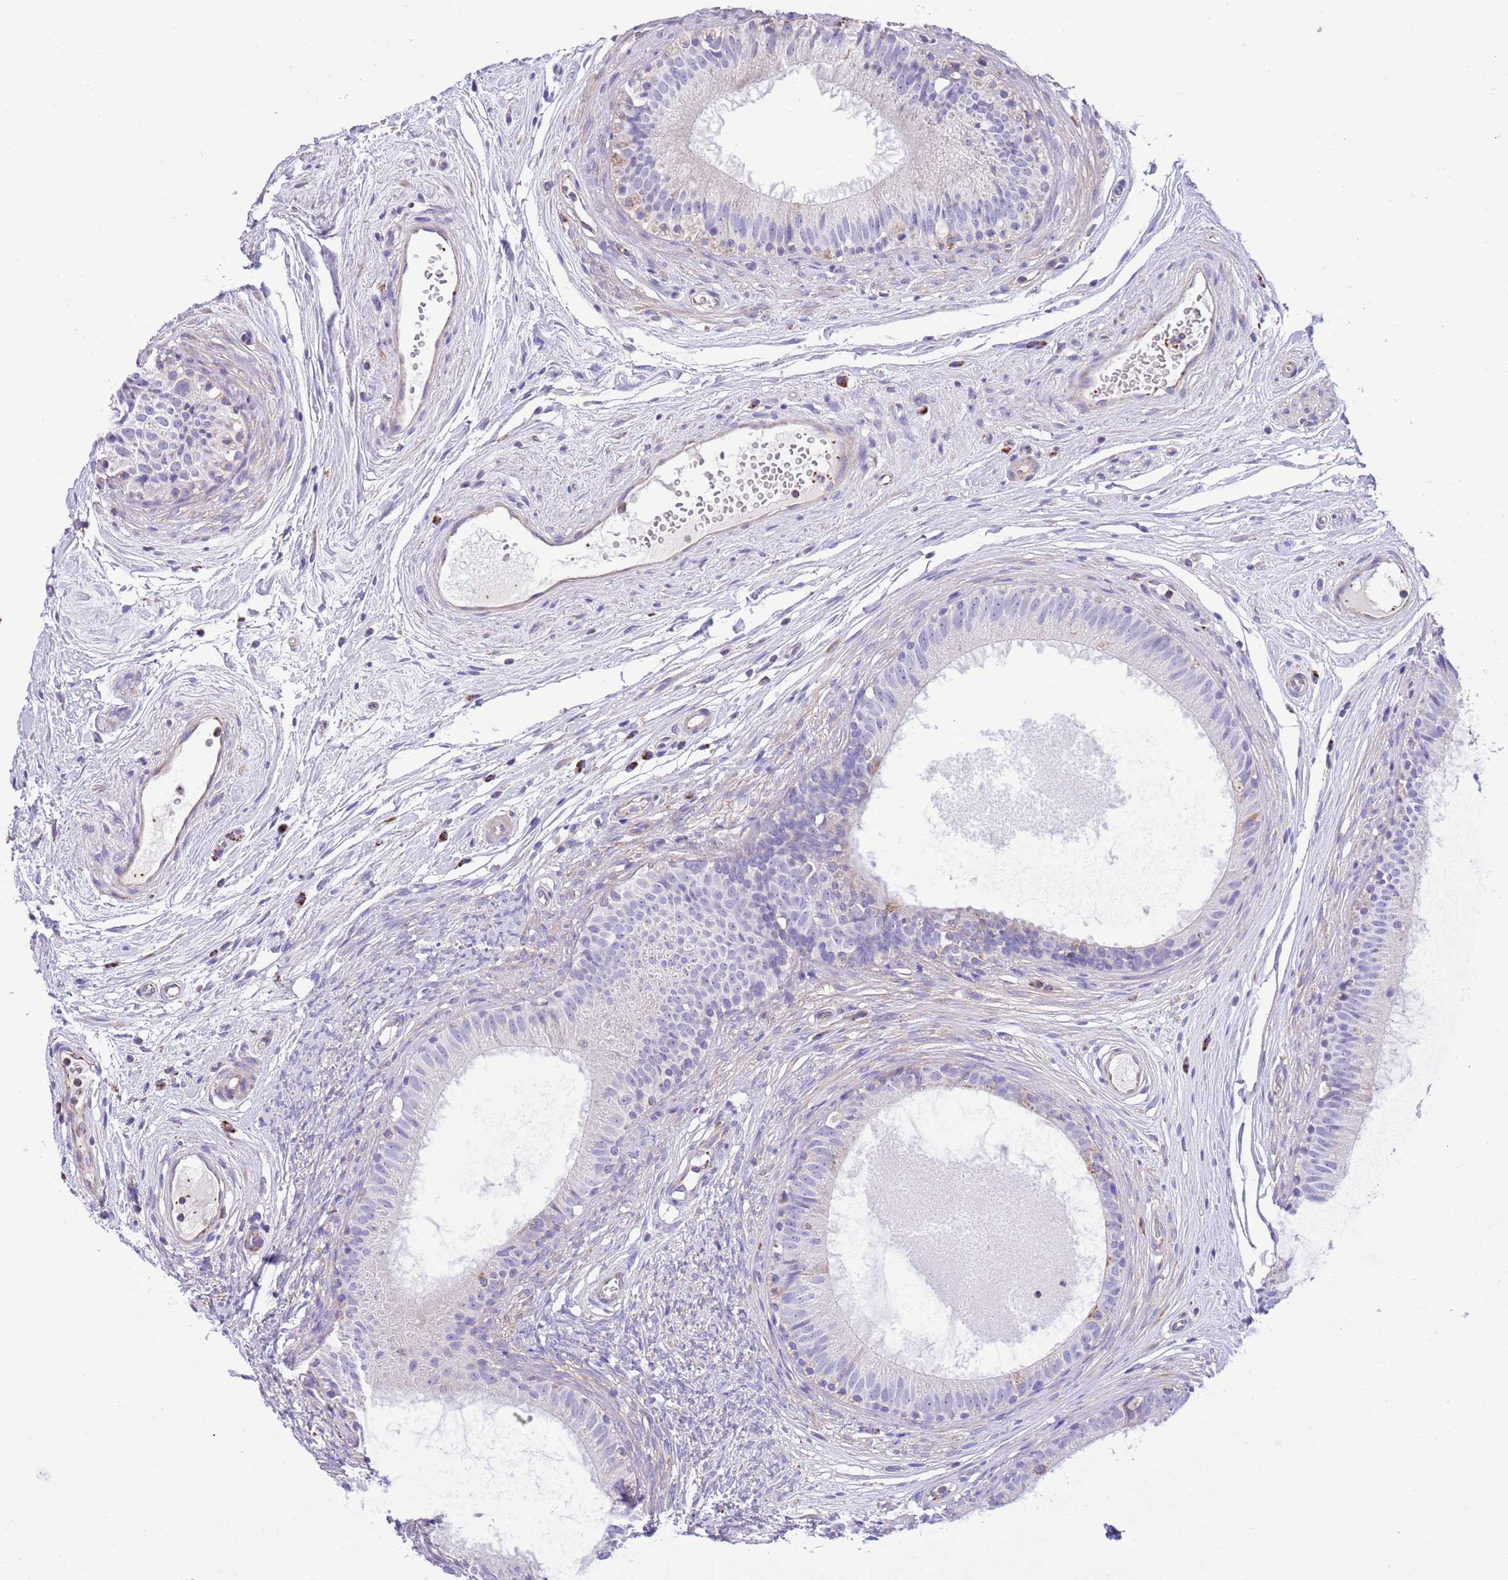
{"staining": {"intensity": "negative", "quantity": "none", "location": "none"}, "tissue": "epididymis", "cell_type": "Glandular cells", "image_type": "normal", "snomed": [{"axis": "morphology", "description": "Normal tissue, NOS"}, {"axis": "topography", "description": "Epididymis"}], "caption": "Immunohistochemistry of benign epididymis displays no expression in glandular cells. (DAB (3,3'-diaminobenzidine) immunohistochemistry (IHC) visualized using brightfield microscopy, high magnification).", "gene": "SS18L2", "patient": {"sex": "male", "age": 74}}